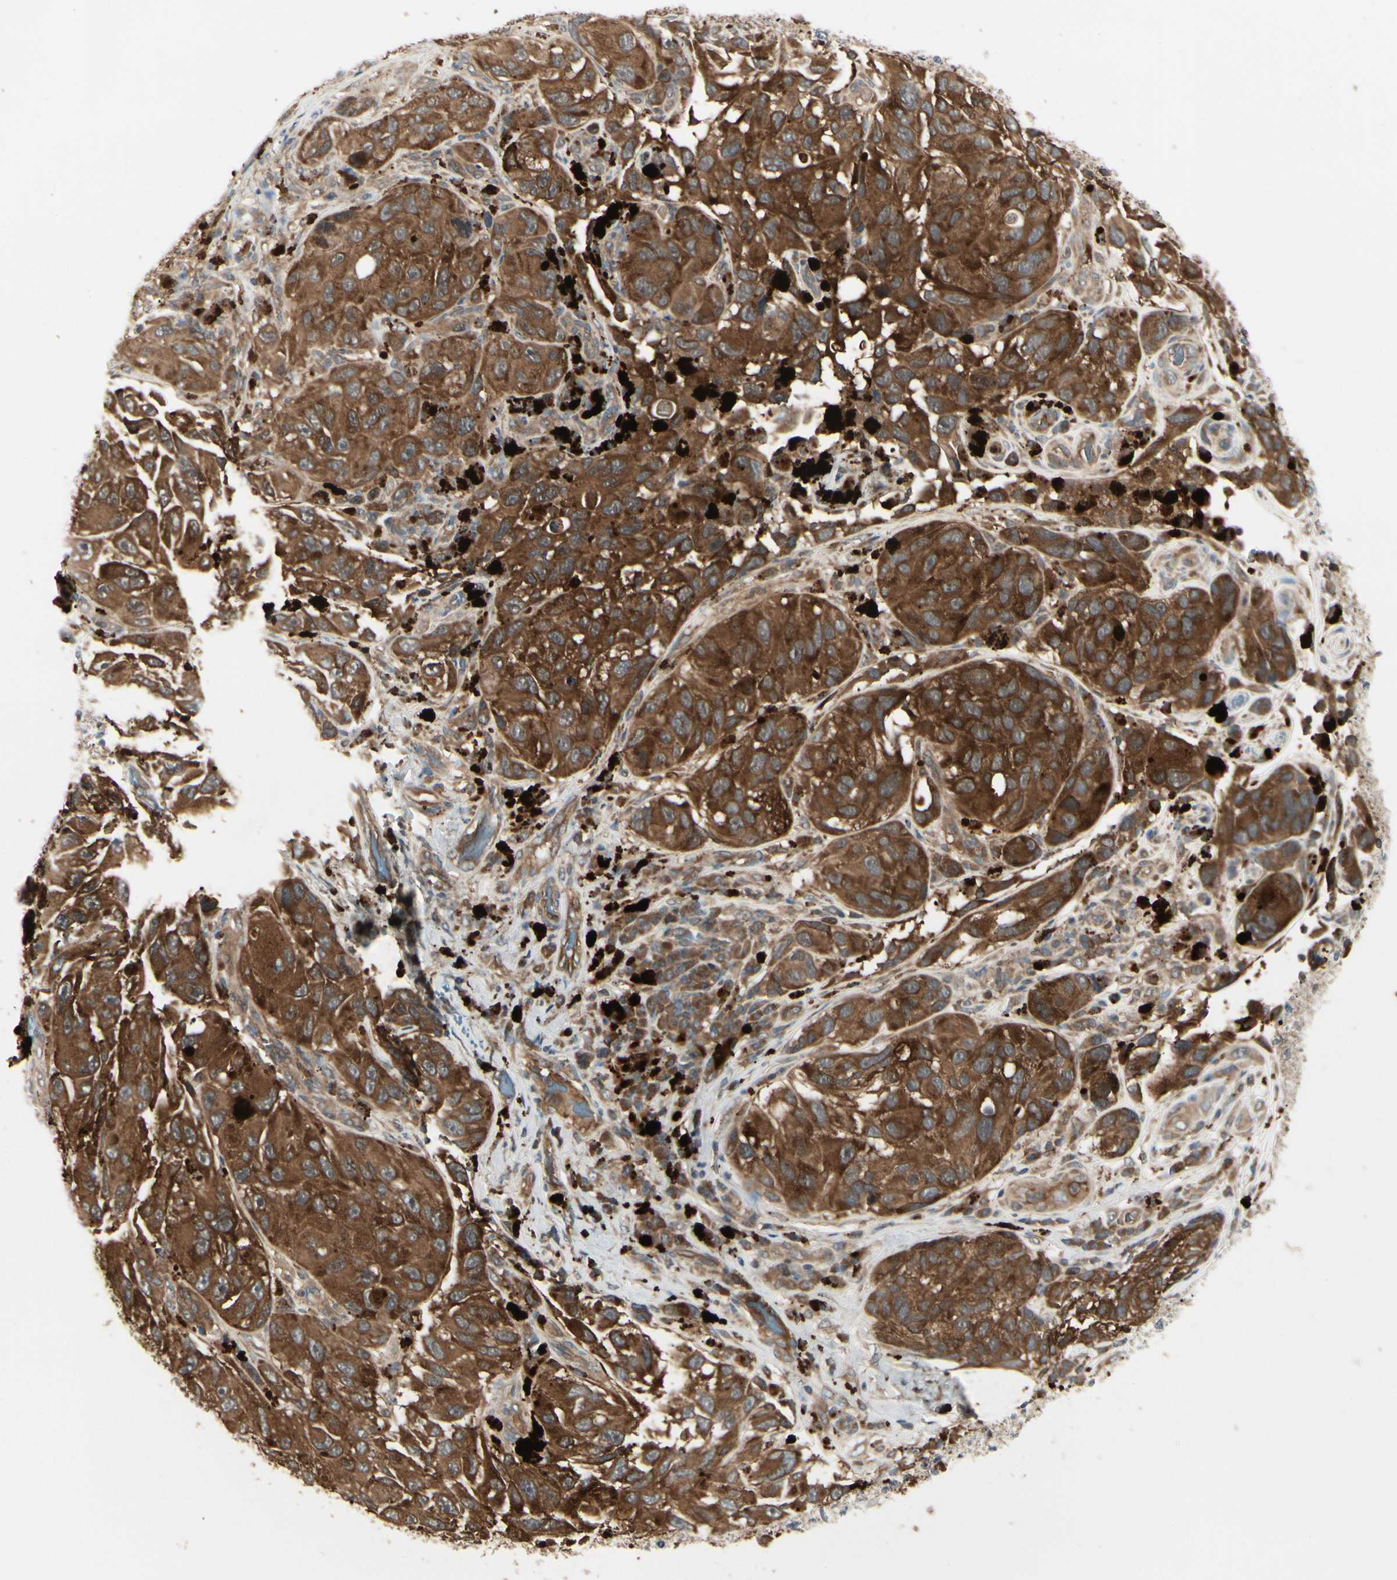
{"staining": {"intensity": "strong", "quantity": ">75%", "location": "cytoplasmic/membranous"}, "tissue": "melanoma", "cell_type": "Tumor cells", "image_type": "cancer", "snomed": [{"axis": "morphology", "description": "Malignant melanoma, NOS"}, {"axis": "topography", "description": "Skin"}], "caption": "Immunohistochemical staining of melanoma exhibits high levels of strong cytoplasmic/membranous positivity in about >75% of tumor cells.", "gene": "RNF14", "patient": {"sex": "female", "age": 73}}